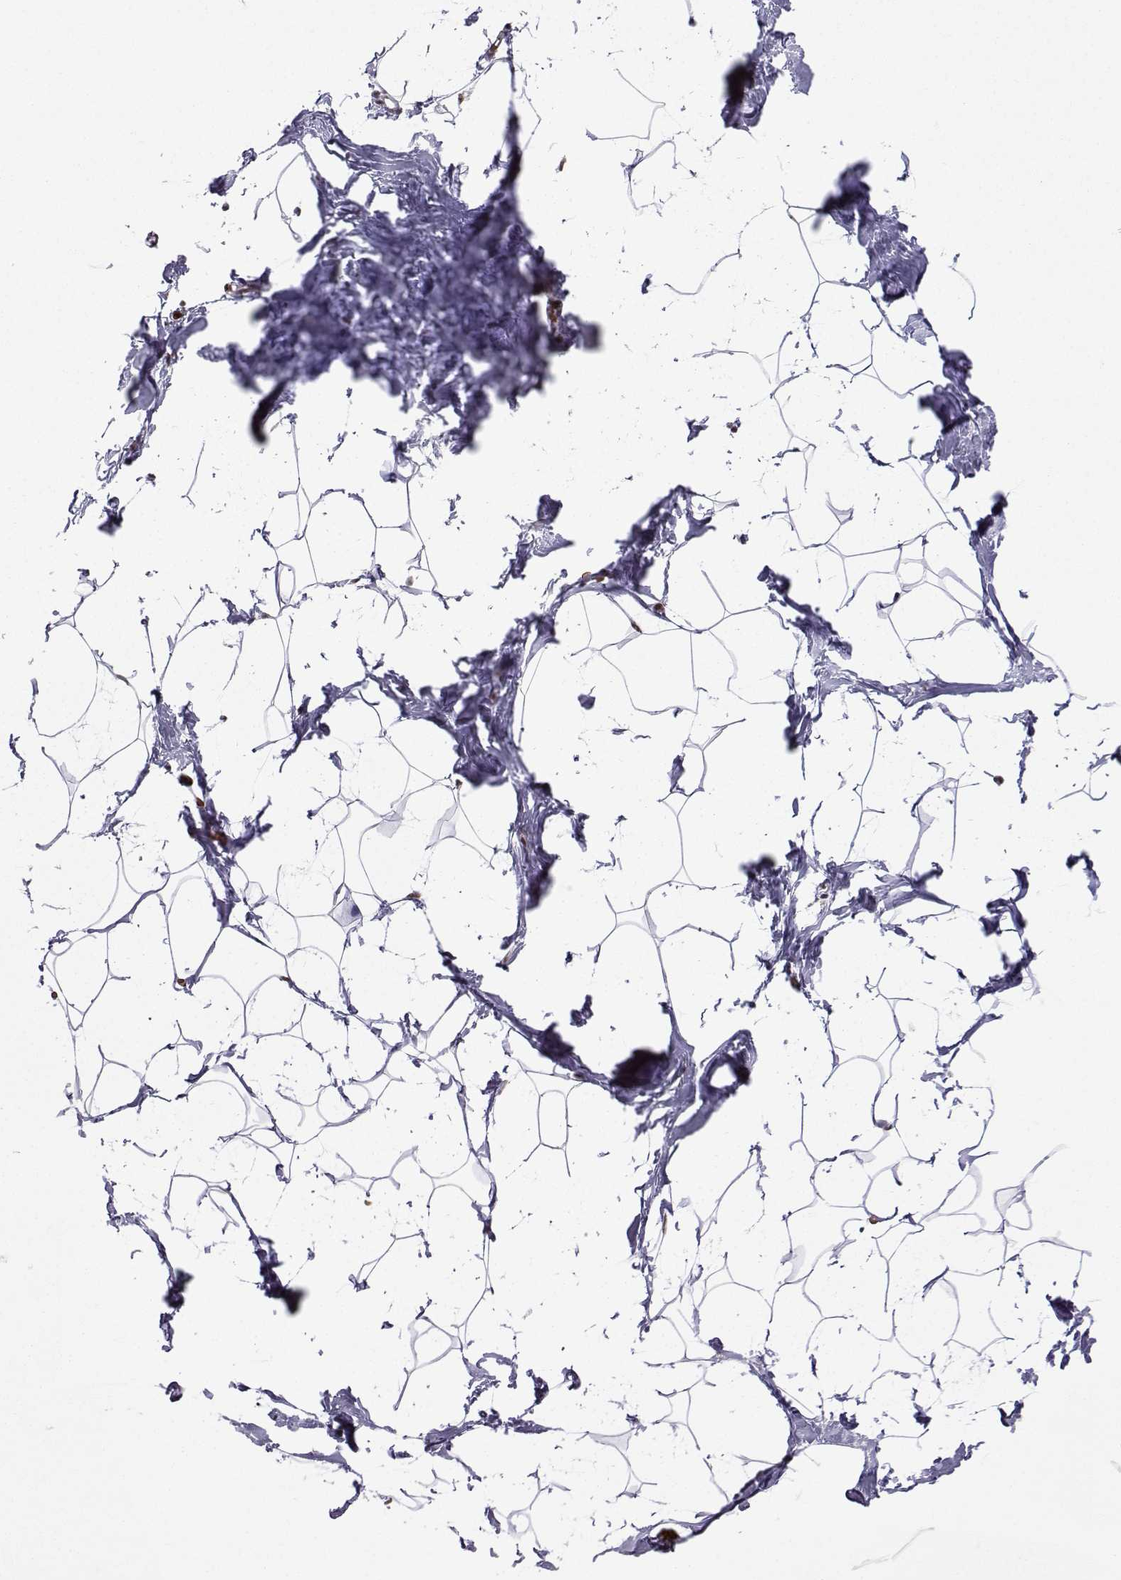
{"staining": {"intensity": "negative", "quantity": "none", "location": "none"}, "tissue": "breast", "cell_type": "Adipocytes", "image_type": "normal", "snomed": [{"axis": "morphology", "description": "Normal tissue, NOS"}, {"axis": "topography", "description": "Breast"}], "caption": "DAB immunohistochemical staining of normal human breast shows no significant positivity in adipocytes. (Immunohistochemistry, brightfield microscopy, high magnification).", "gene": "CCNK", "patient": {"sex": "female", "age": 32}}